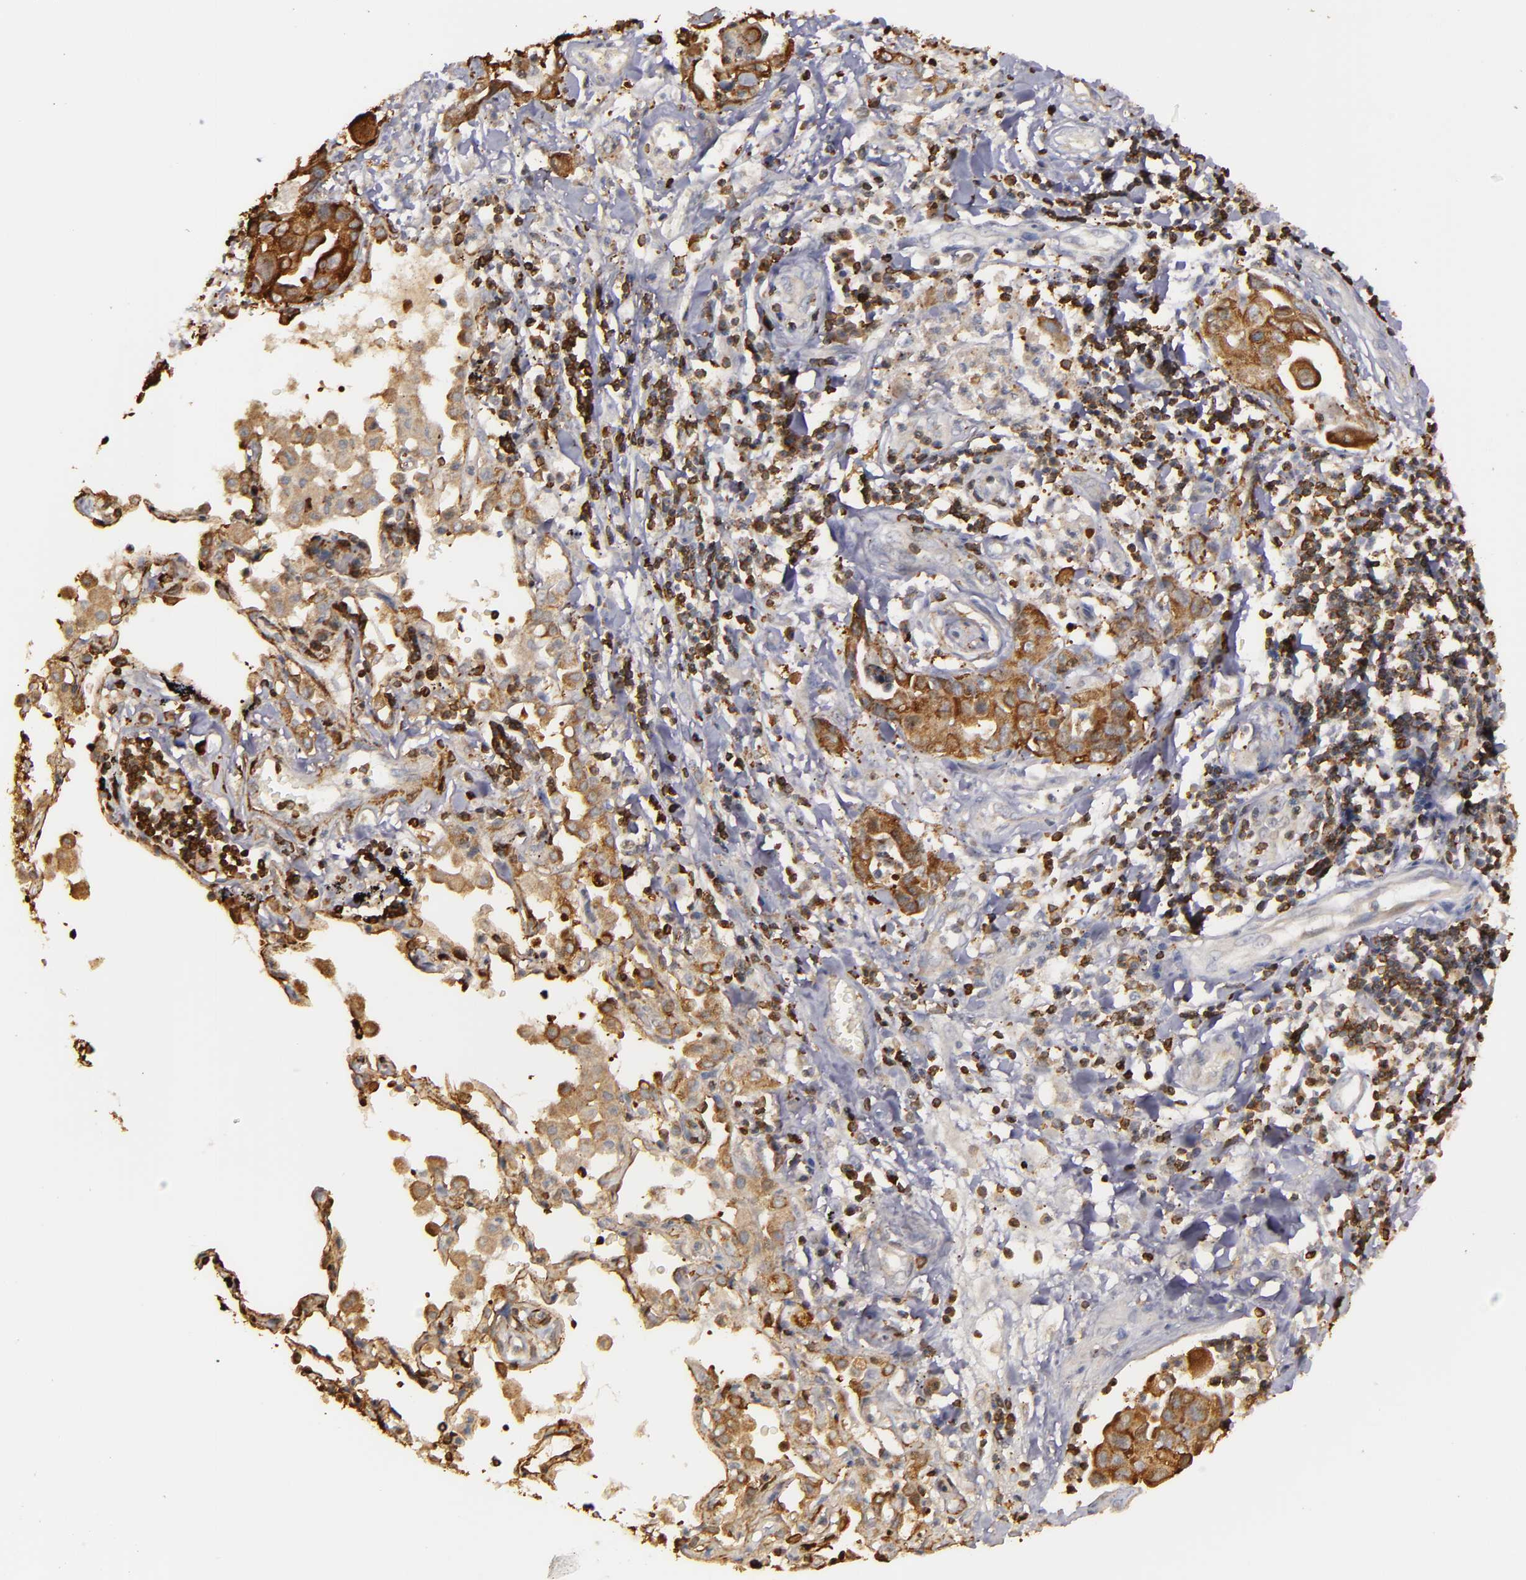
{"staining": {"intensity": "strong", "quantity": ">75%", "location": "cytoplasmic/membranous"}, "tissue": "lung cancer", "cell_type": "Tumor cells", "image_type": "cancer", "snomed": [{"axis": "morphology", "description": "Adenocarcinoma, NOS"}, {"axis": "topography", "description": "Lung"}], "caption": "Immunohistochemical staining of human lung cancer exhibits high levels of strong cytoplasmic/membranous positivity in about >75% of tumor cells. (brown staining indicates protein expression, while blue staining denotes nuclei).", "gene": "SLC9A3R1", "patient": {"sex": "male", "age": 64}}